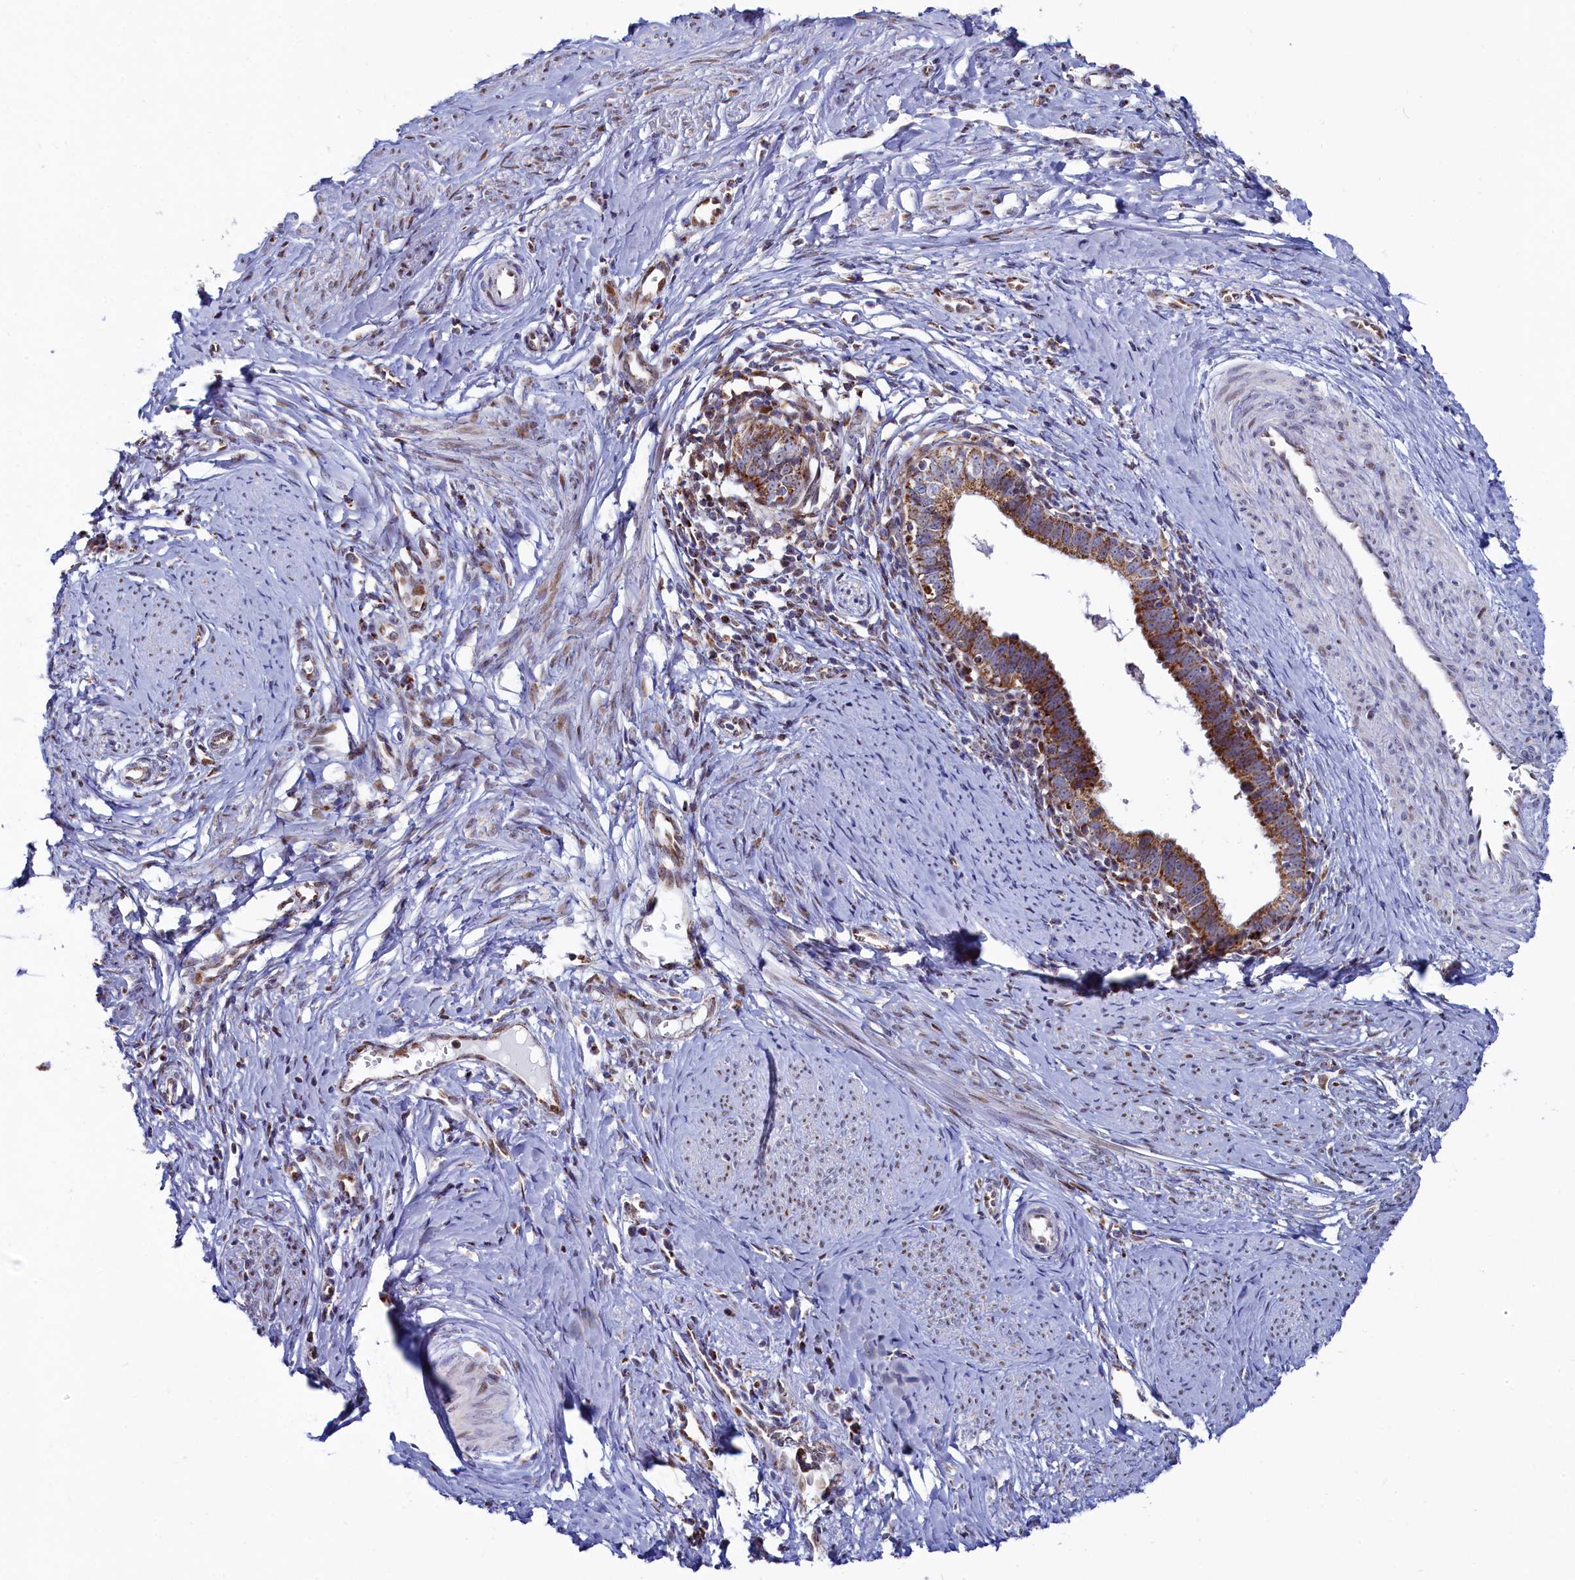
{"staining": {"intensity": "moderate", "quantity": ">75%", "location": "cytoplasmic/membranous"}, "tissue": "cervical cancer", "cell_type": "Tumor cells", "image_type": "cancer", "snomed": [{"axis": "morphology", "description": "Adenocarcinoma, NOS"}, {"axis": "topography", "description": "Cervix"}], "caption": "Immunohistochemistry staining of cervical adenocarcinoma, which reveals medium levels of moderate cytoplasmic/membranous expression in about >75% of tumor cells indicating moderate cytoplasmic/membranous protein expression. The staining was performed using DAB (3,3'-diaminobenzidine) (brown) for protein detection and nuclei were counterstained in hematoxylin (blue).", "gene": "HDGFL3", "patient": {"sex": "female", "age": 36}}